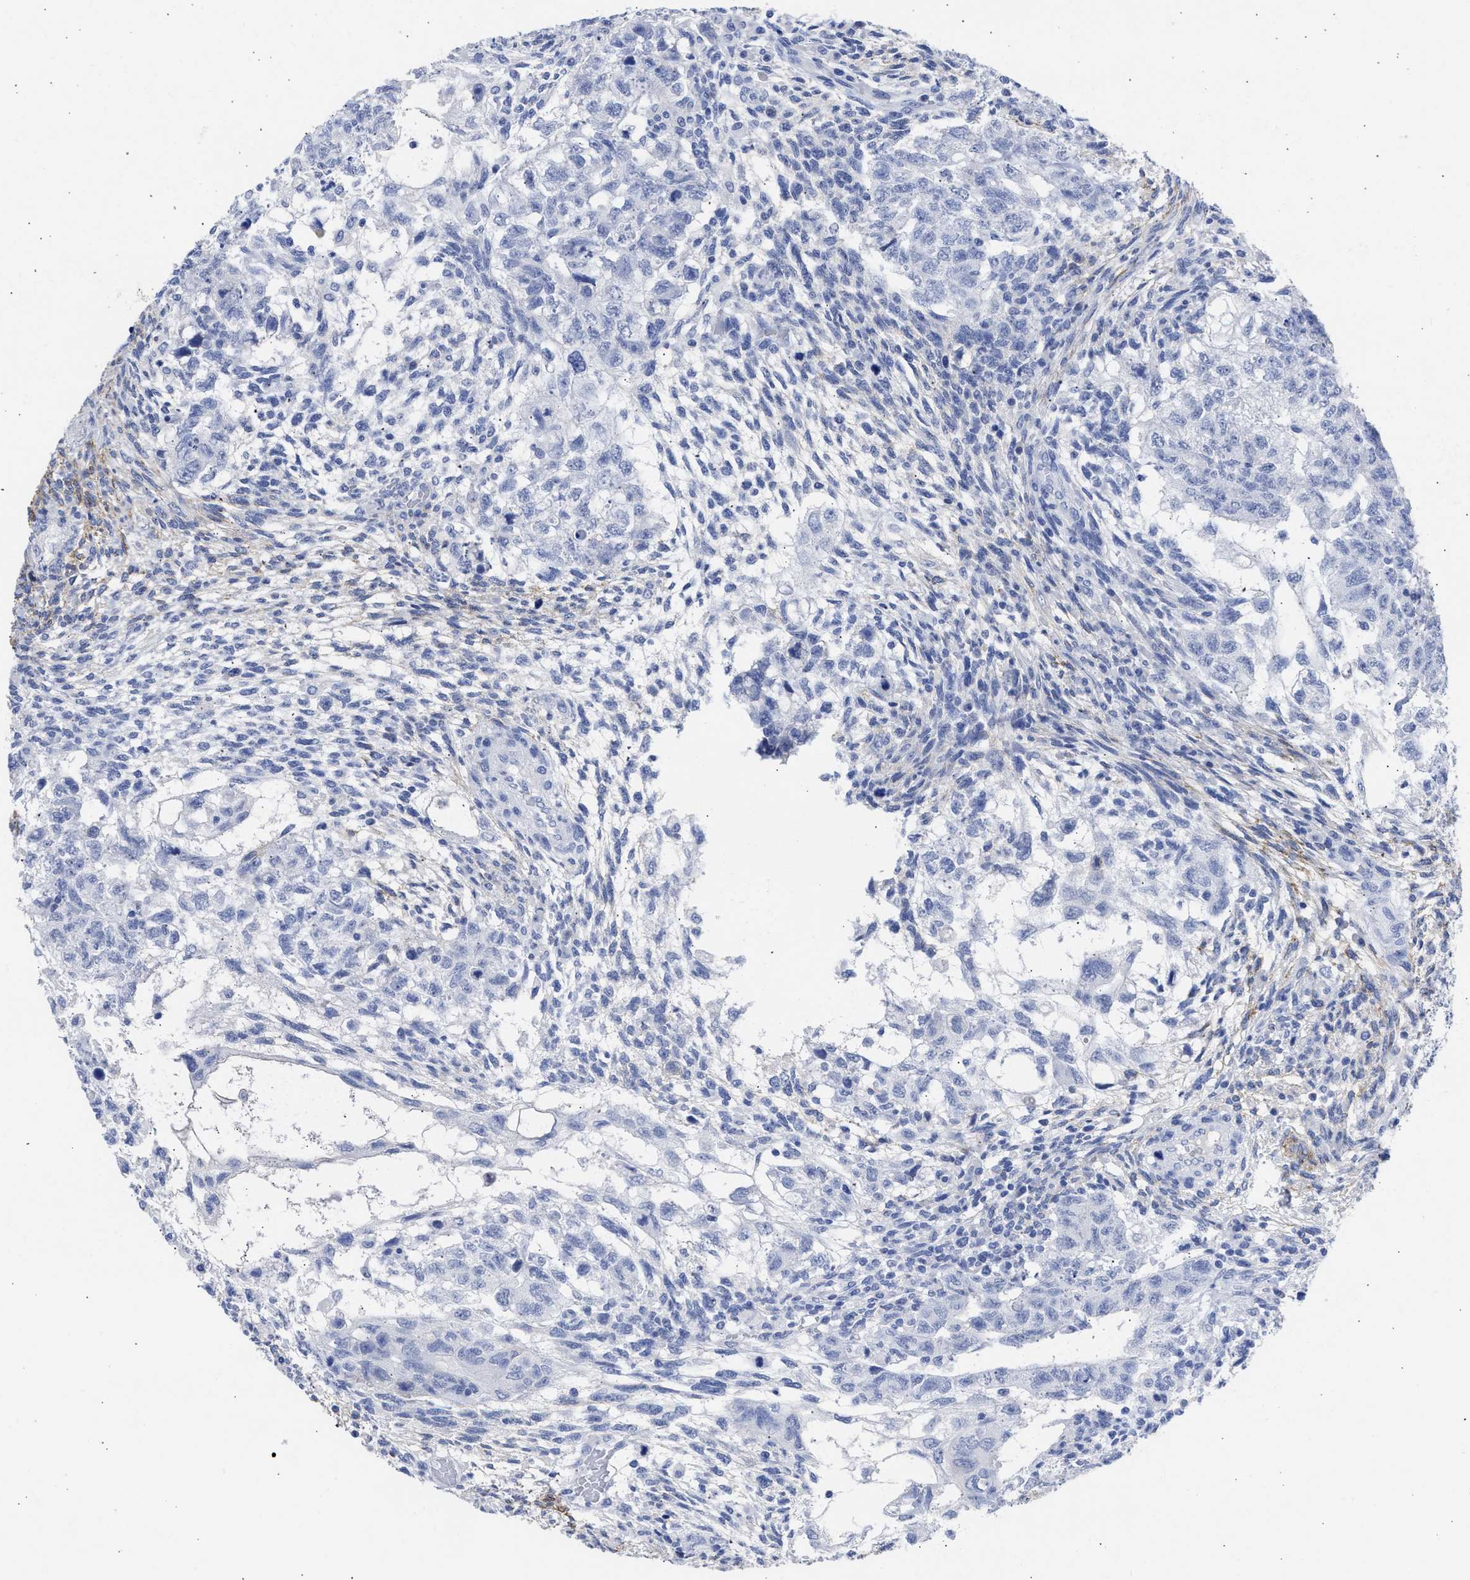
{"staining": {"intensity": "negative", "quantity": "none", "location": "none"}, "tissue": "testis cancer", "cell_type": "Tumor cells", "image_type": "cancer", "snomed": [{"axis": "morphology", "description": "Normal tissue, NOS"}, {"axis": "morphology", "description": "Carcinoma, Embryonal, NOS"}, {"axis": "topography", "description": "Testis"}], "caption": "DAB (3,3'-diaminobenzidine) immunohistochemical staining of human embryonal carcinoma (testis) reveals no significant expression in tumor cells.", "gene": "NCAM1", "patient": {"sex": "male", "age": 36}}